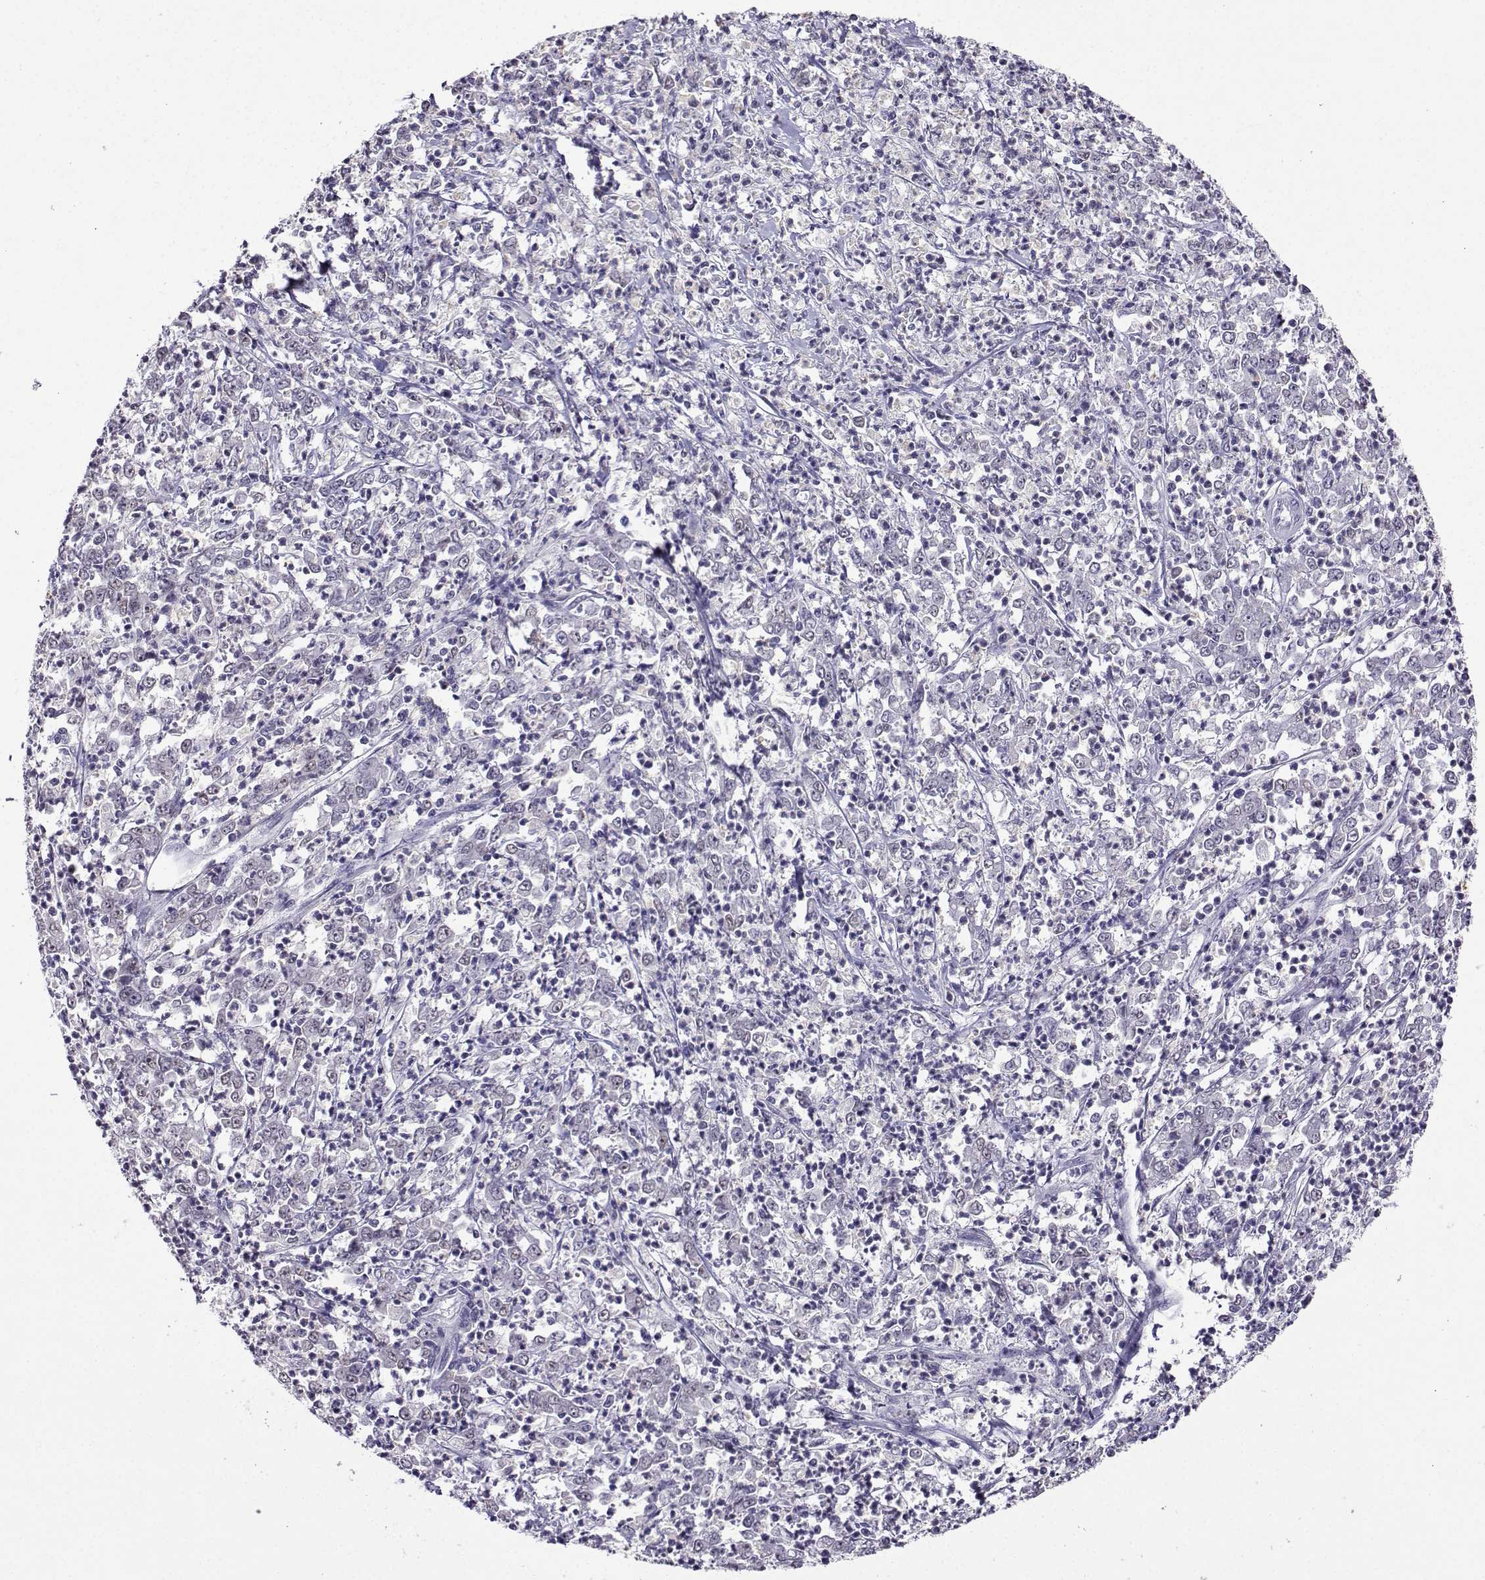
{"staining": {"intensity": "negative", "quantity": "none", "location": "none"}, "tissue": "stomach cancer", "cell_type": "Tumor cells", "image_type": "cancer", "snomed": [{"axis": "morphology", "description": "Adenocarcinoma, NOS"}, {"axis": "topography", "description": "Stomach, lower"}], "caption": "The histopathology image reveals no staining of tumor cells in stomach cancer (adenocarcinoma).", "gene": "LRFN2", "patient": {"sex": "female", "age": 71}}